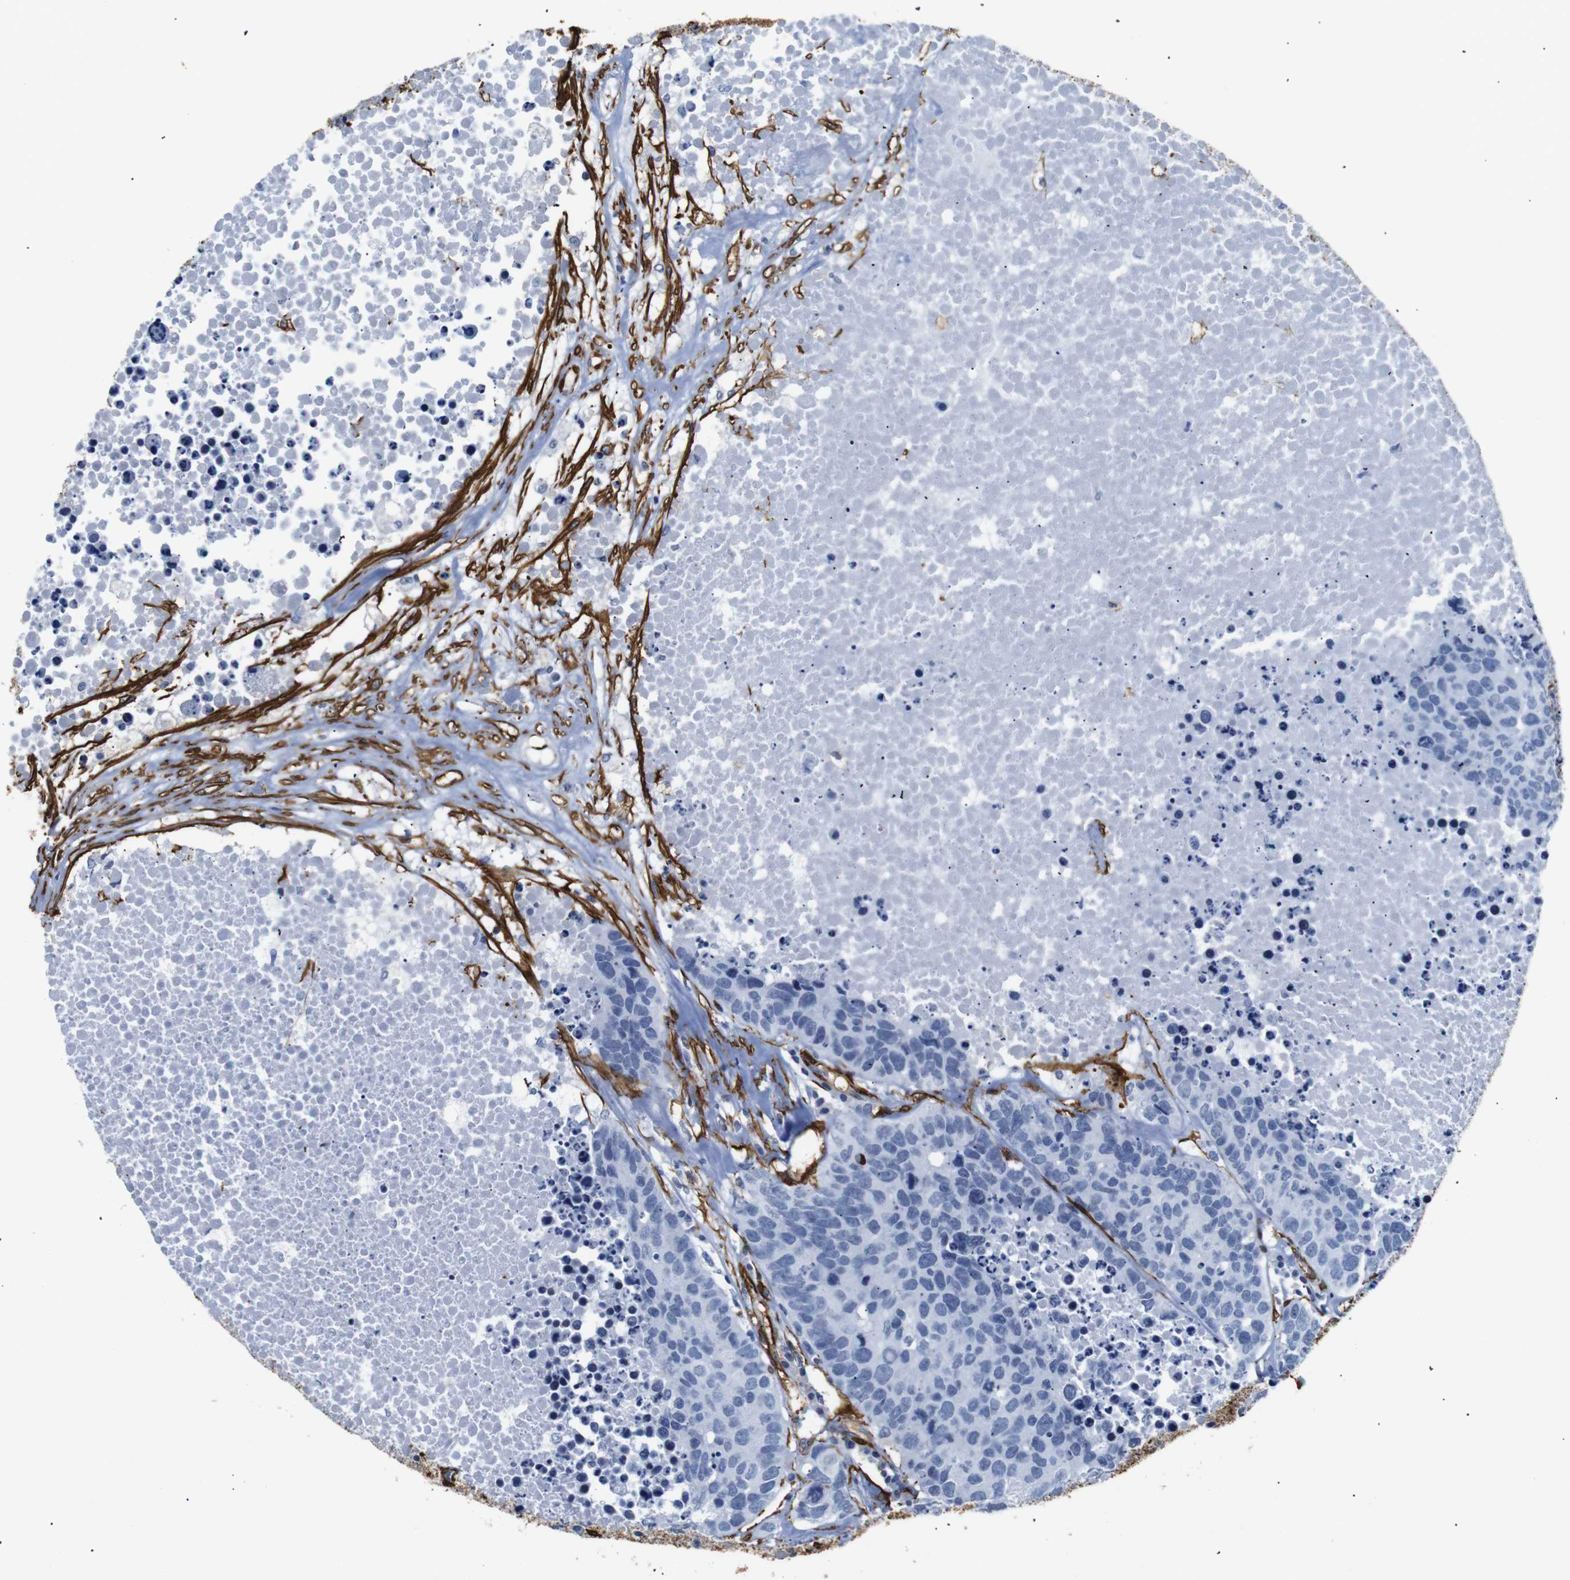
{"staining": {"intensity": "negative", "quantity": "none", "location": "none"}, "tissue": "carcinoid", "cell_type": "Tumor cells", "image_type": "cancer", "snomed": [{"axis": "morphology", "description": "Carcinoid, malignant, NOS"}, {"axis": "topography", "description": "Lung"}], "caption": "Tumor cells show no significant expression in malignant carcinoid.", "gene": "ACTA2", "patient": {"sex": "male", "age": 60}}